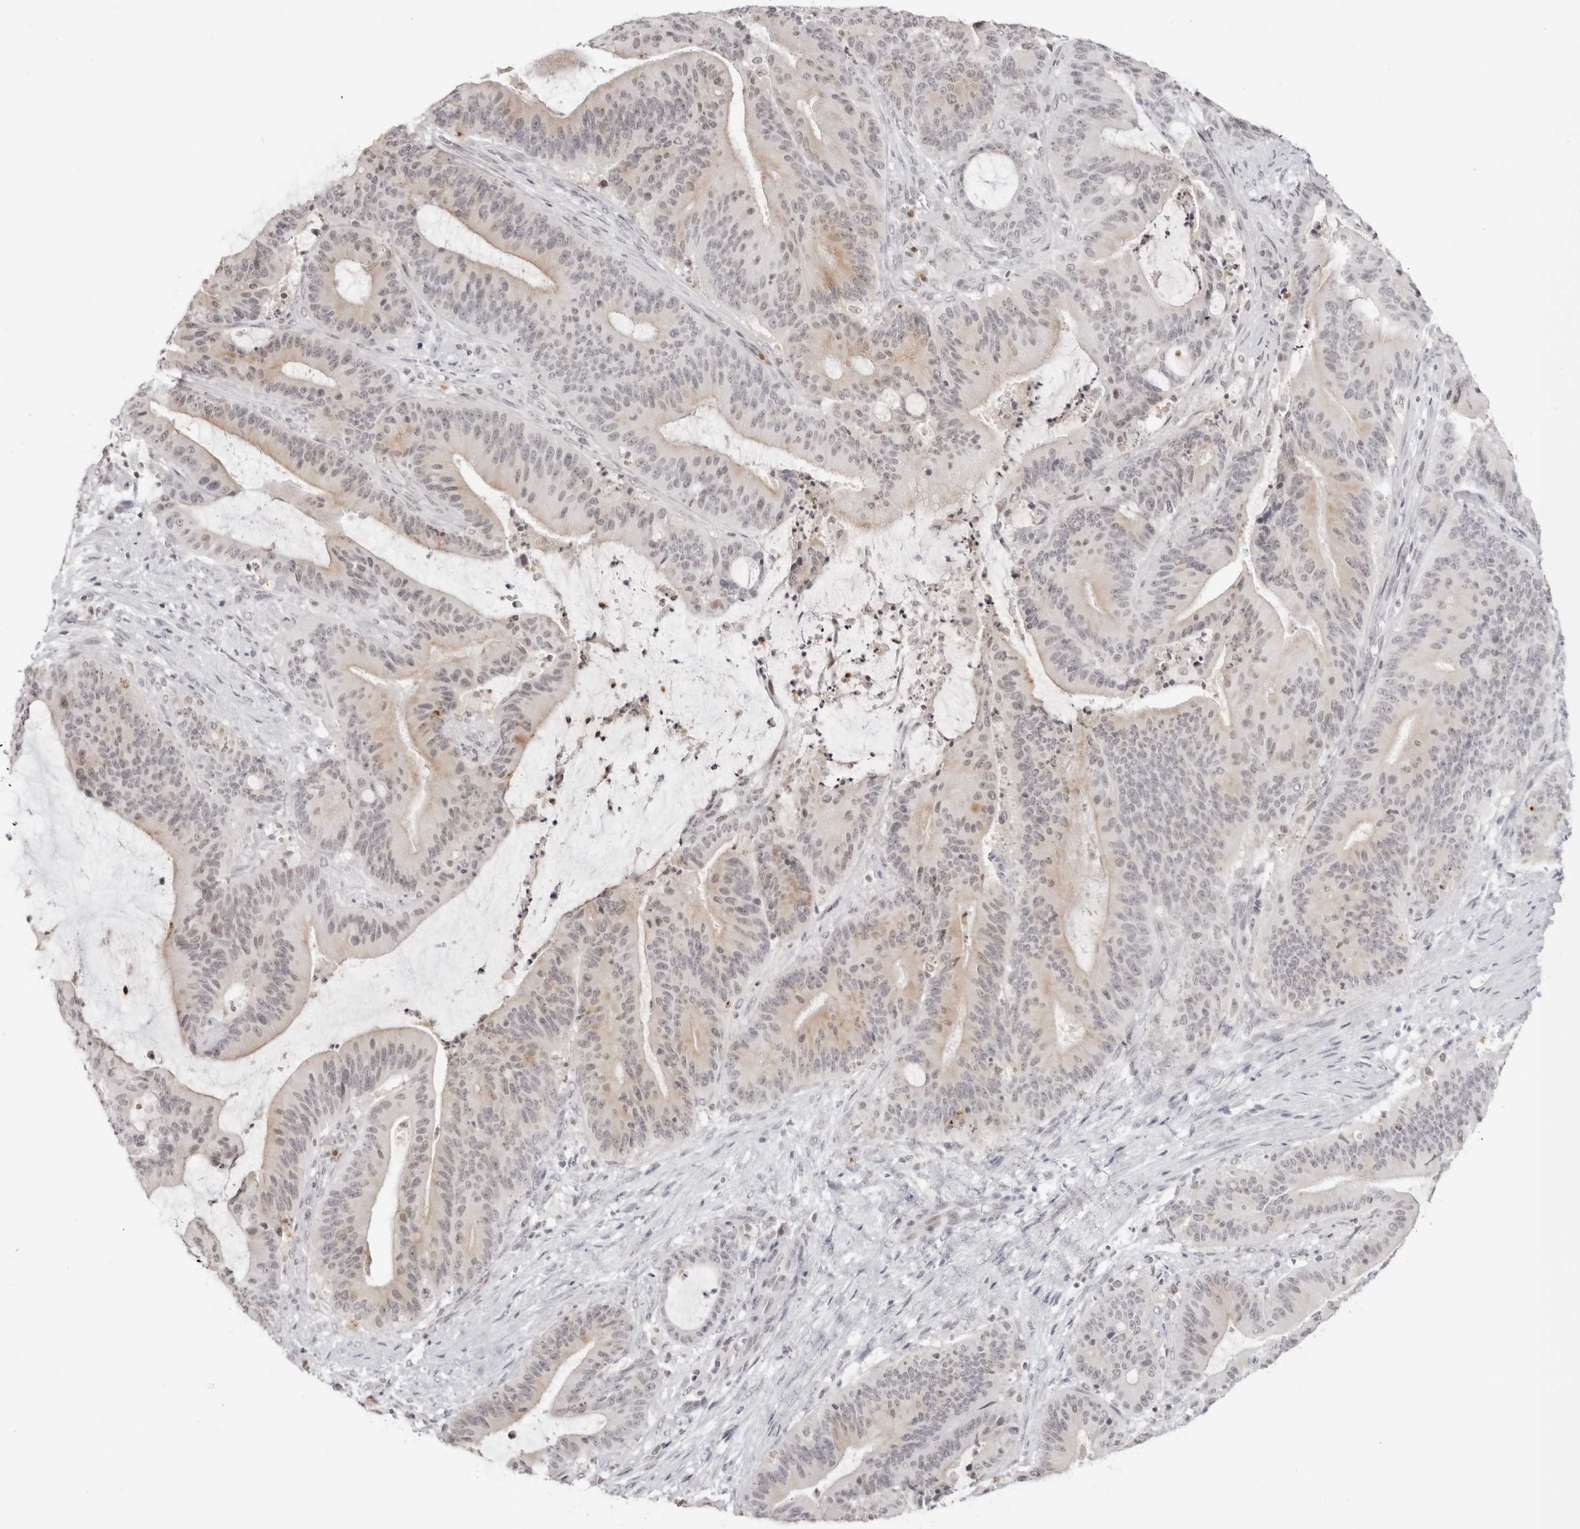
{"staining": {"intensity": "moderate", "quantity": "<25%", "location": "cytoplasmic/membranous,nuclear"}, "tissue": "liver cancer", "cell_type": "Tumor cells", "image_type": "cancer", "snomed": [{"axis": "morphology", "description": "Normal tissue, NOS"}, {"axis": "morphology", "description": "Cholangiocarcinoma"}, {"axis": "topography", "description": "Liver"}, {"axis": "topography", "description": "Peripheral nerve tissue"}], "caption": "Moderate cytoplasmic/membranous and nuclear protein positivity is appreciated in approximately <25% of tumor cells in liver cancer.", "gene": "RNF146", "patient": {"sex": "female", "age": 73}}